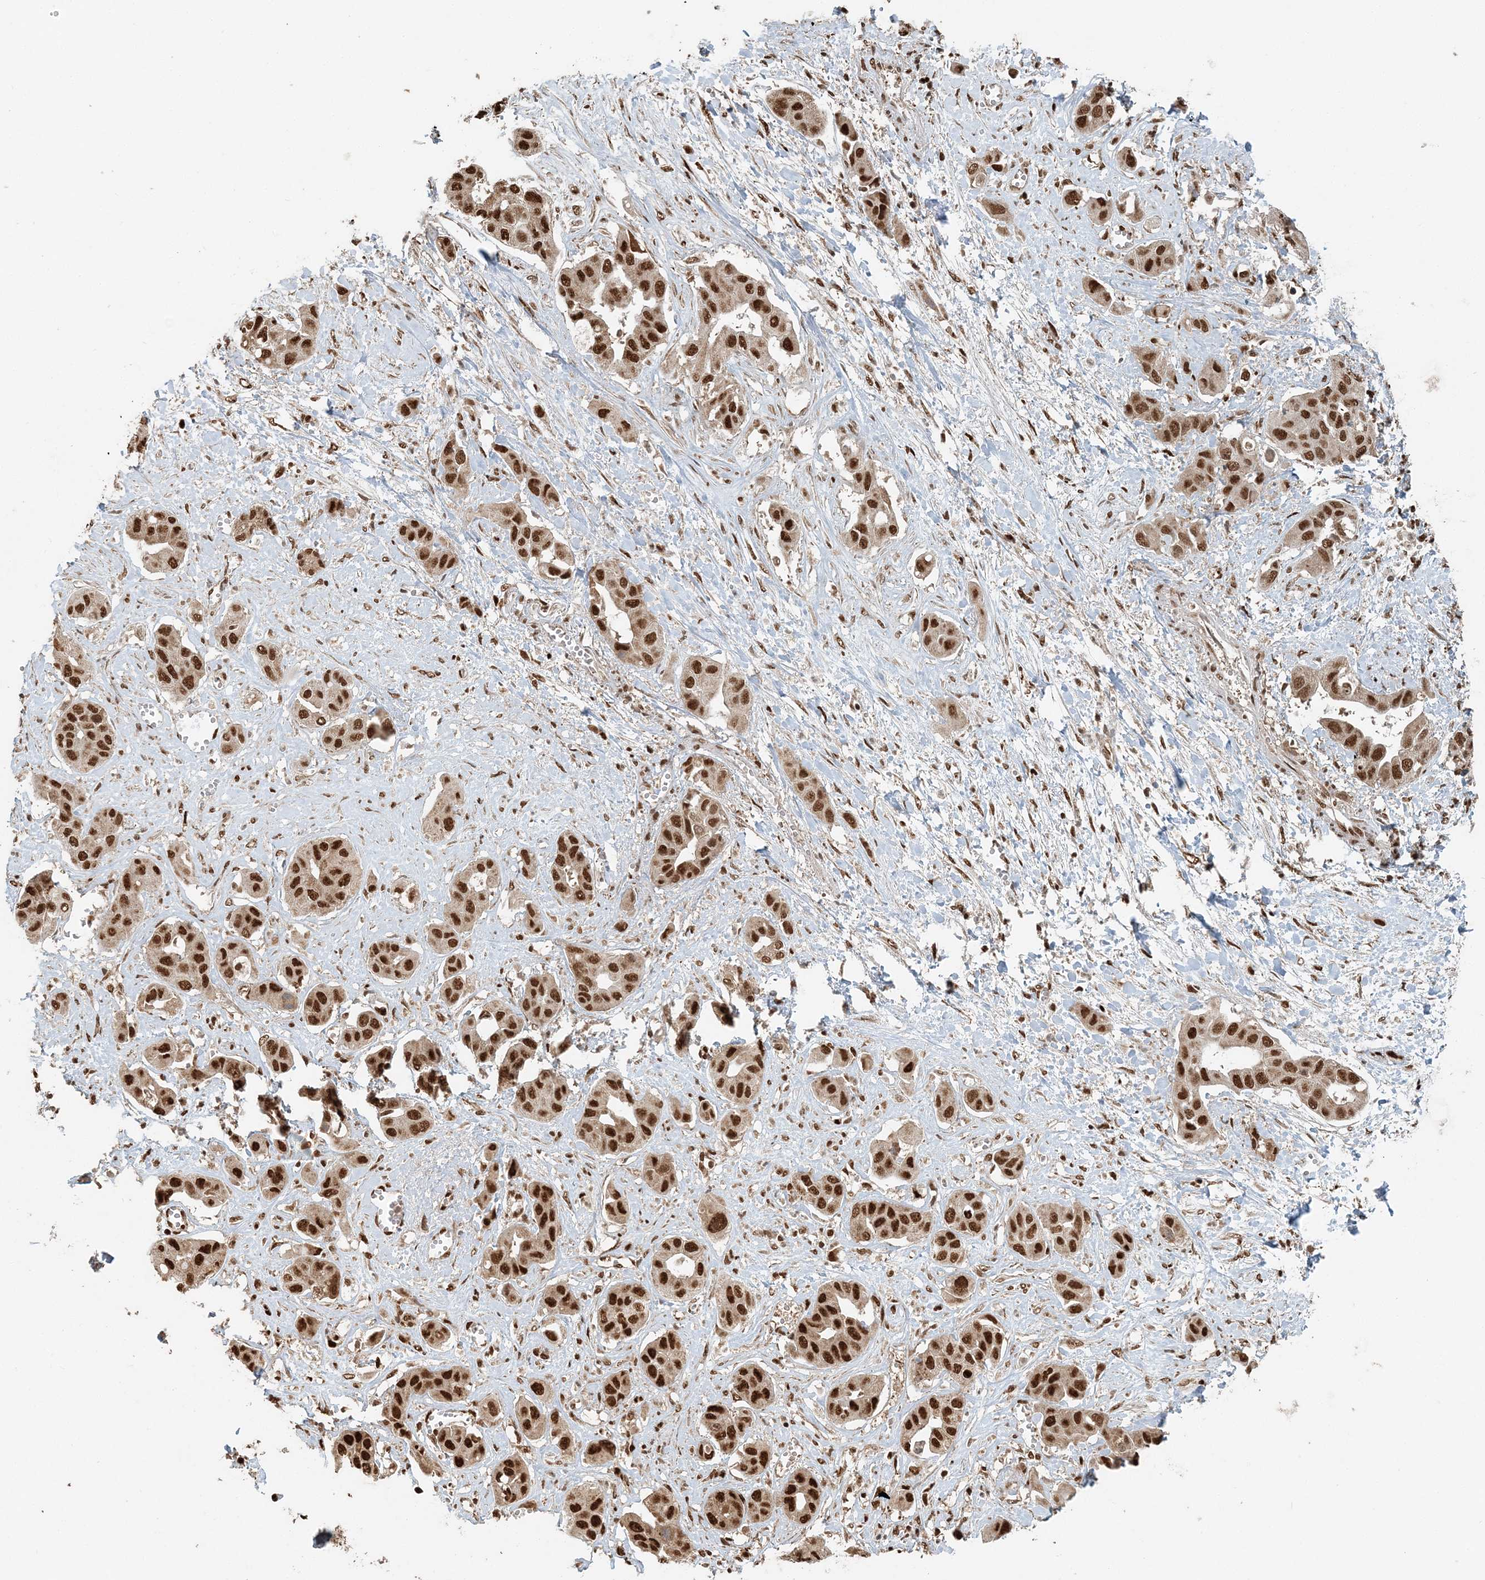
{"staining": {"intensity": "strong", "quantity": ">75%", "location": "nuclear"}, "tissue": "liver cancer", "cell_type": "Tumor cells", "image_type": "cancer", "snomed": [{"axis": "morphology", "description": "Cholangiocarcinoma"}, {"axis": "topography", "description": "Liver"}], "caption": "There is high levels of strong nuclear staining in tumor cells of liver cholangiocarcinoma, as demonstrated by immunohistochemical staining (brown color).", "gene": "ARHGAP35", "patient": {"sex": "female", "age": 52}}